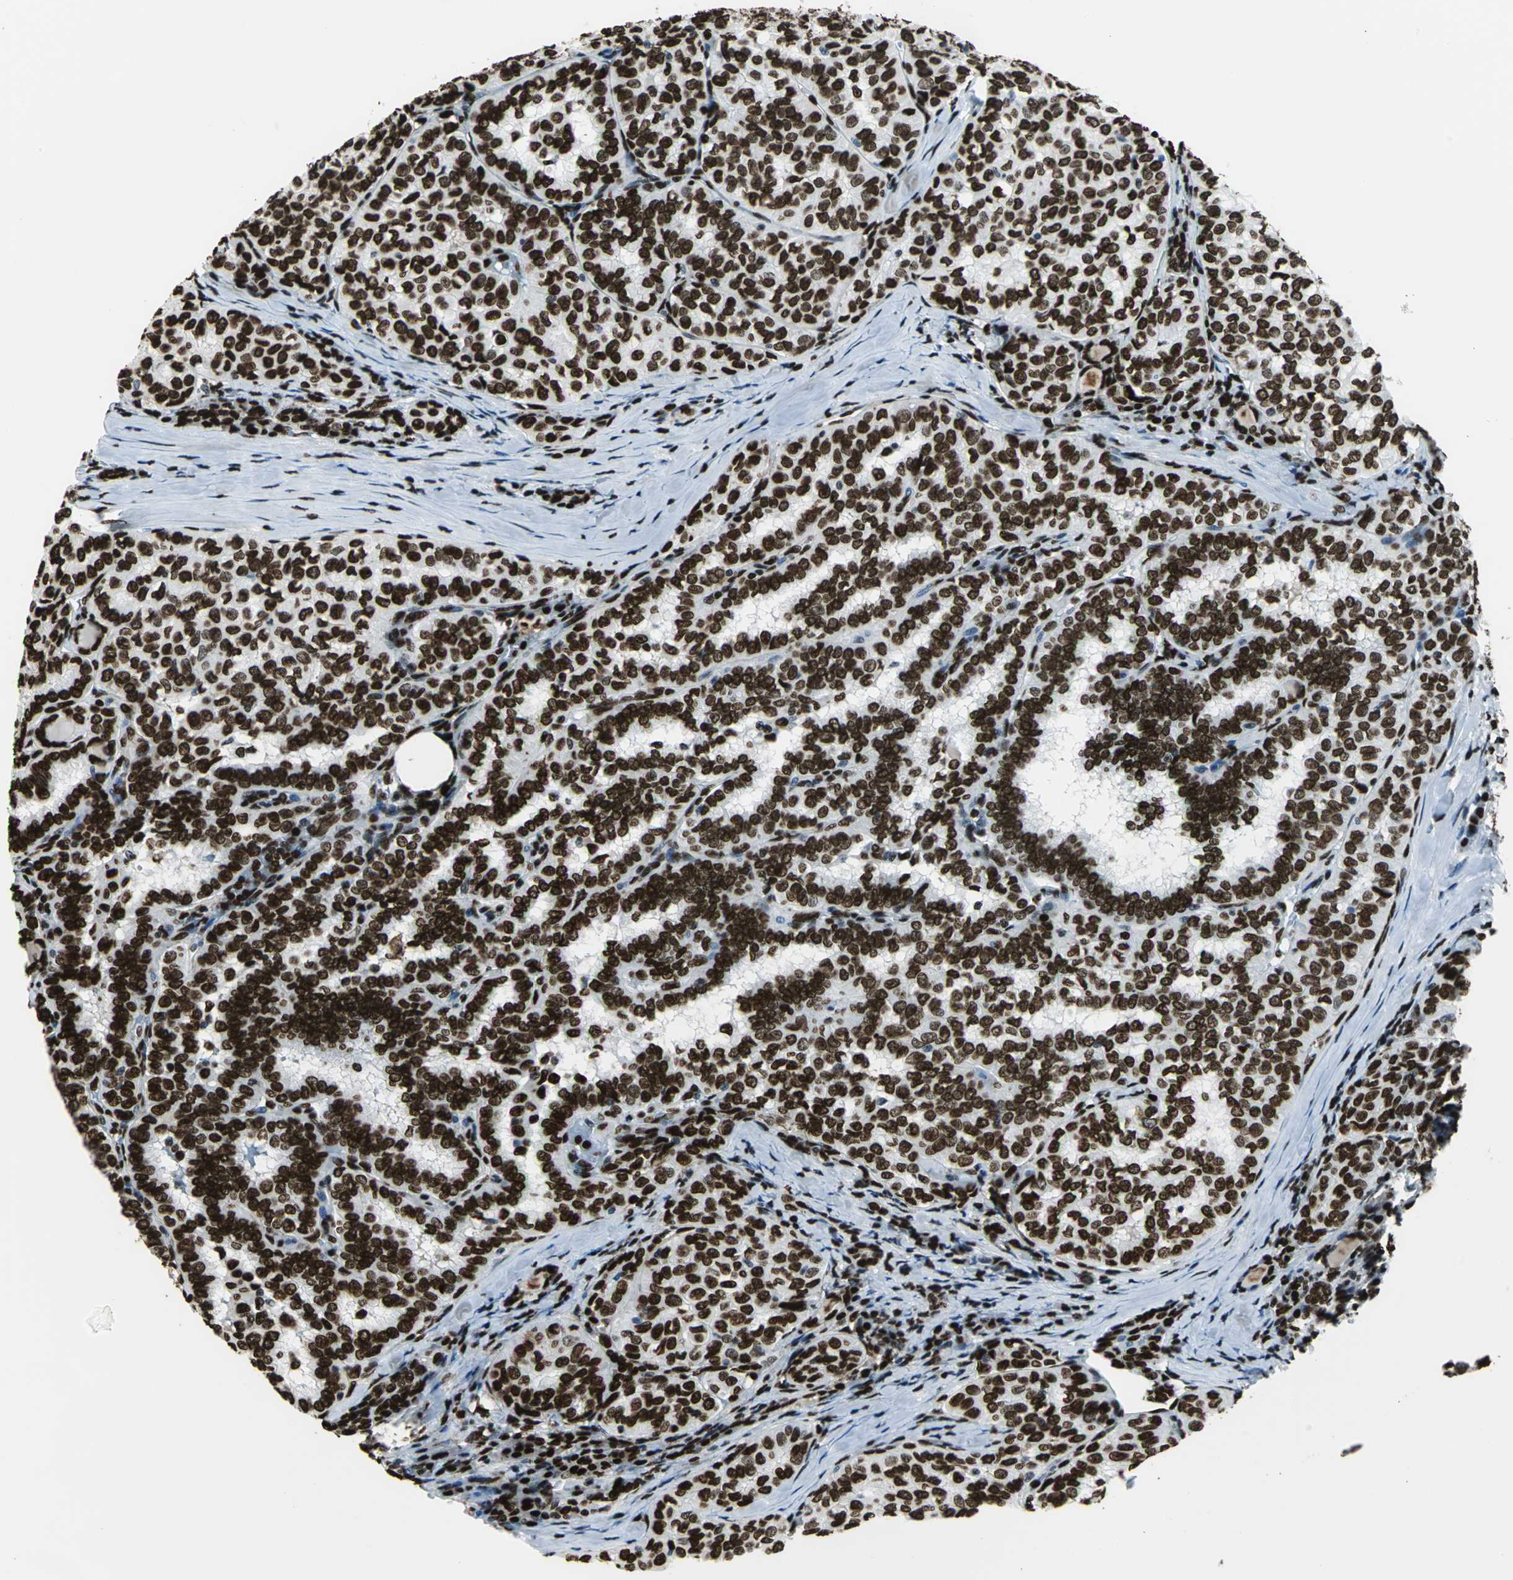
{"staining": {"intensity": "strong", "quantity": ">75%", "location": "nuclear"}, "tissue": "thyroid cancer", "cell_type": "Tumor cells", "image_type": "cancer", "snomed": [{"axis": "morphology", "description": "Normal tissue, NOS"}, {"axis": "morphology", "description": "Papillary adenocarcinoma, NOS"}, {"axis": "topography", "description": "Thyroid gland"}], "caption": "Strong nuclear staining is appreciated in about >75% of tumor cells in thyroid papillary adenocarcinoma.", "gene": "APEX1", "patient": {"sex": "female", "age": 30}}